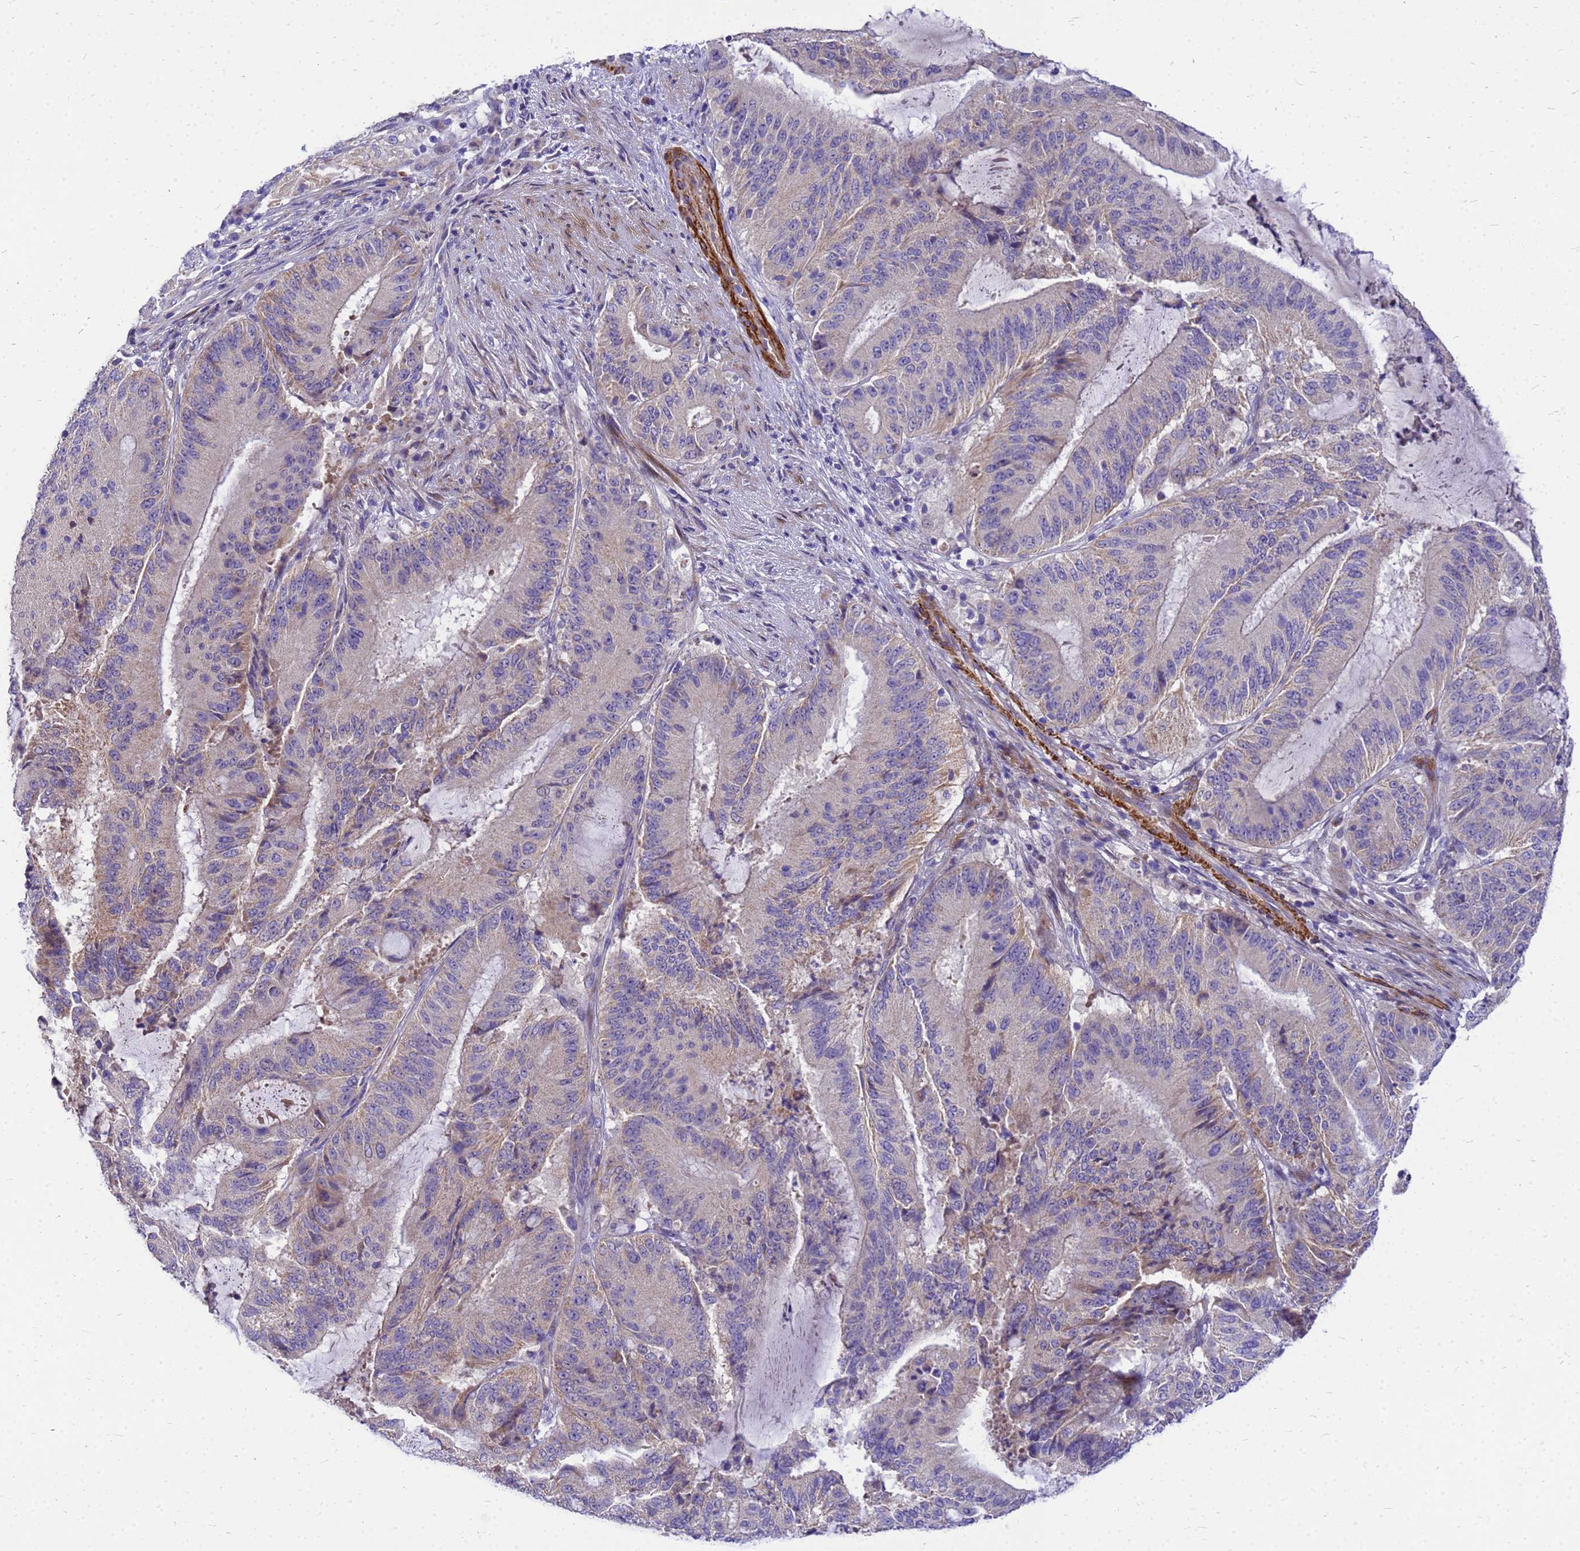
{"staining": {"intensity": "negative", "quantity": "none", "location": "none"}, "tissue": "liver cancer", "cell_type": "Tumor cells", "image_type": "cancer", "snomed": [{"axis": "morphology", "description": "Normal tissue, NOS"}, {"axis": "morphology", "description": "Cholangiocarcinoma"}, {"axis": "topography", "description": "Liver"}, {"axis": "topography", "description": "Peripheral nerve tissue"}], "caption": "Liver cancer (cholangiocarcinoma) was stained to show a protein in brown. There is no significant staining in tumor cells. The staining was performed using DAB to visualize the protein expression in brown, while the nuclei were stained in blue with hematoxylin (Magnification: 20x).", "gene": "POP7", "patient": {"sex": "female", "age": 73}}